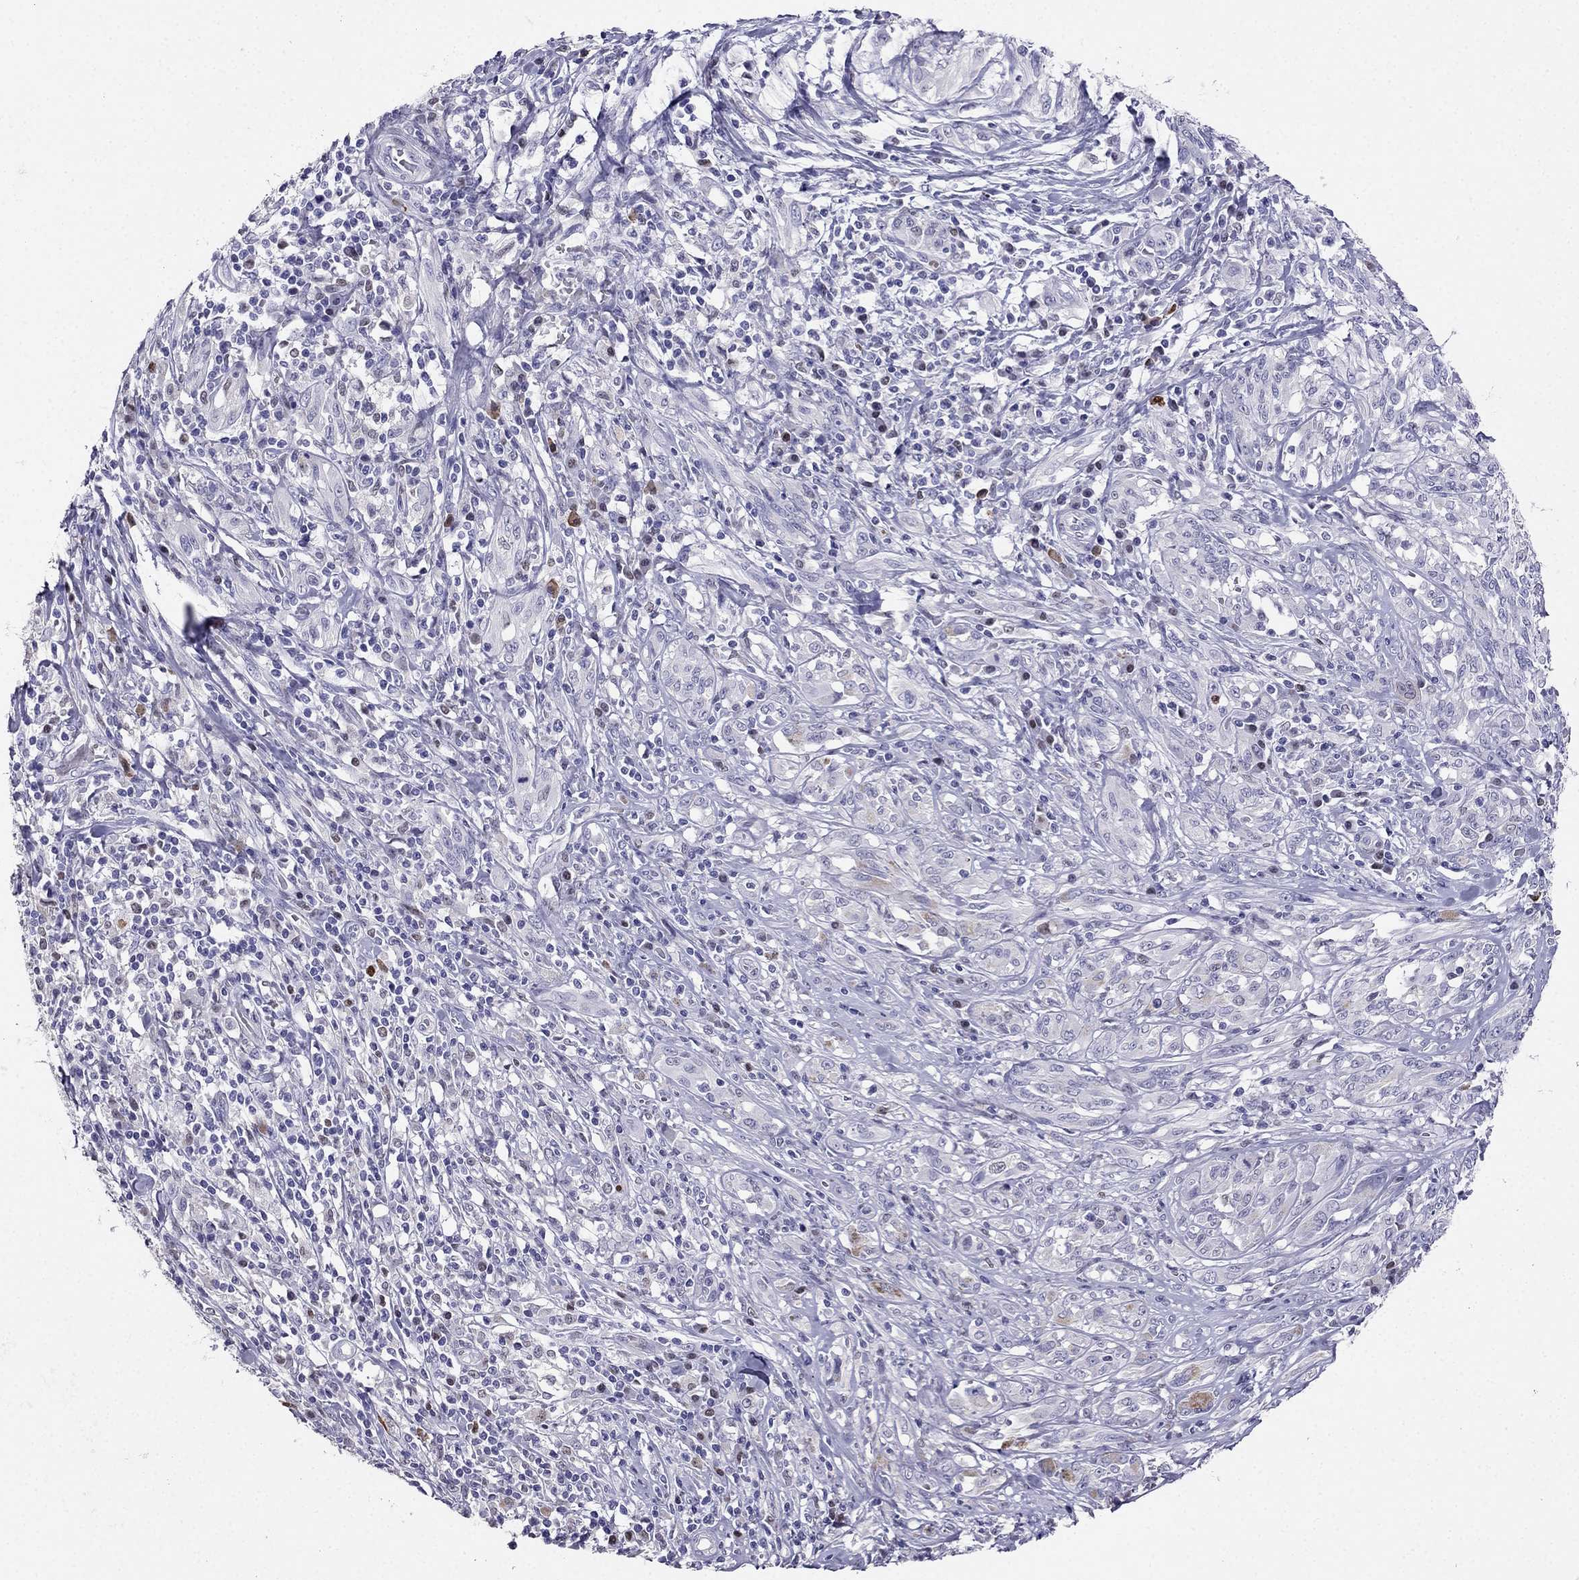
{"staining": {"intensity": "negative", "quantity": "none", "location": "none"}, "tissue": "melanoma", "cell_type": "Tumor cells", "image_type": "cancer", "snomed": [{"axis": "morphology", "description": "Malignant melanoma, NOS"}, {"axis": "topography", "description": "Skin"}], "caption": "Melanoma was stained to show a protein in brown. There is no significant expression in tumor cells. Nuclei are stained in blue.", "gene": "ARID3A", "patient": {"sex": "female", "age": 91}}